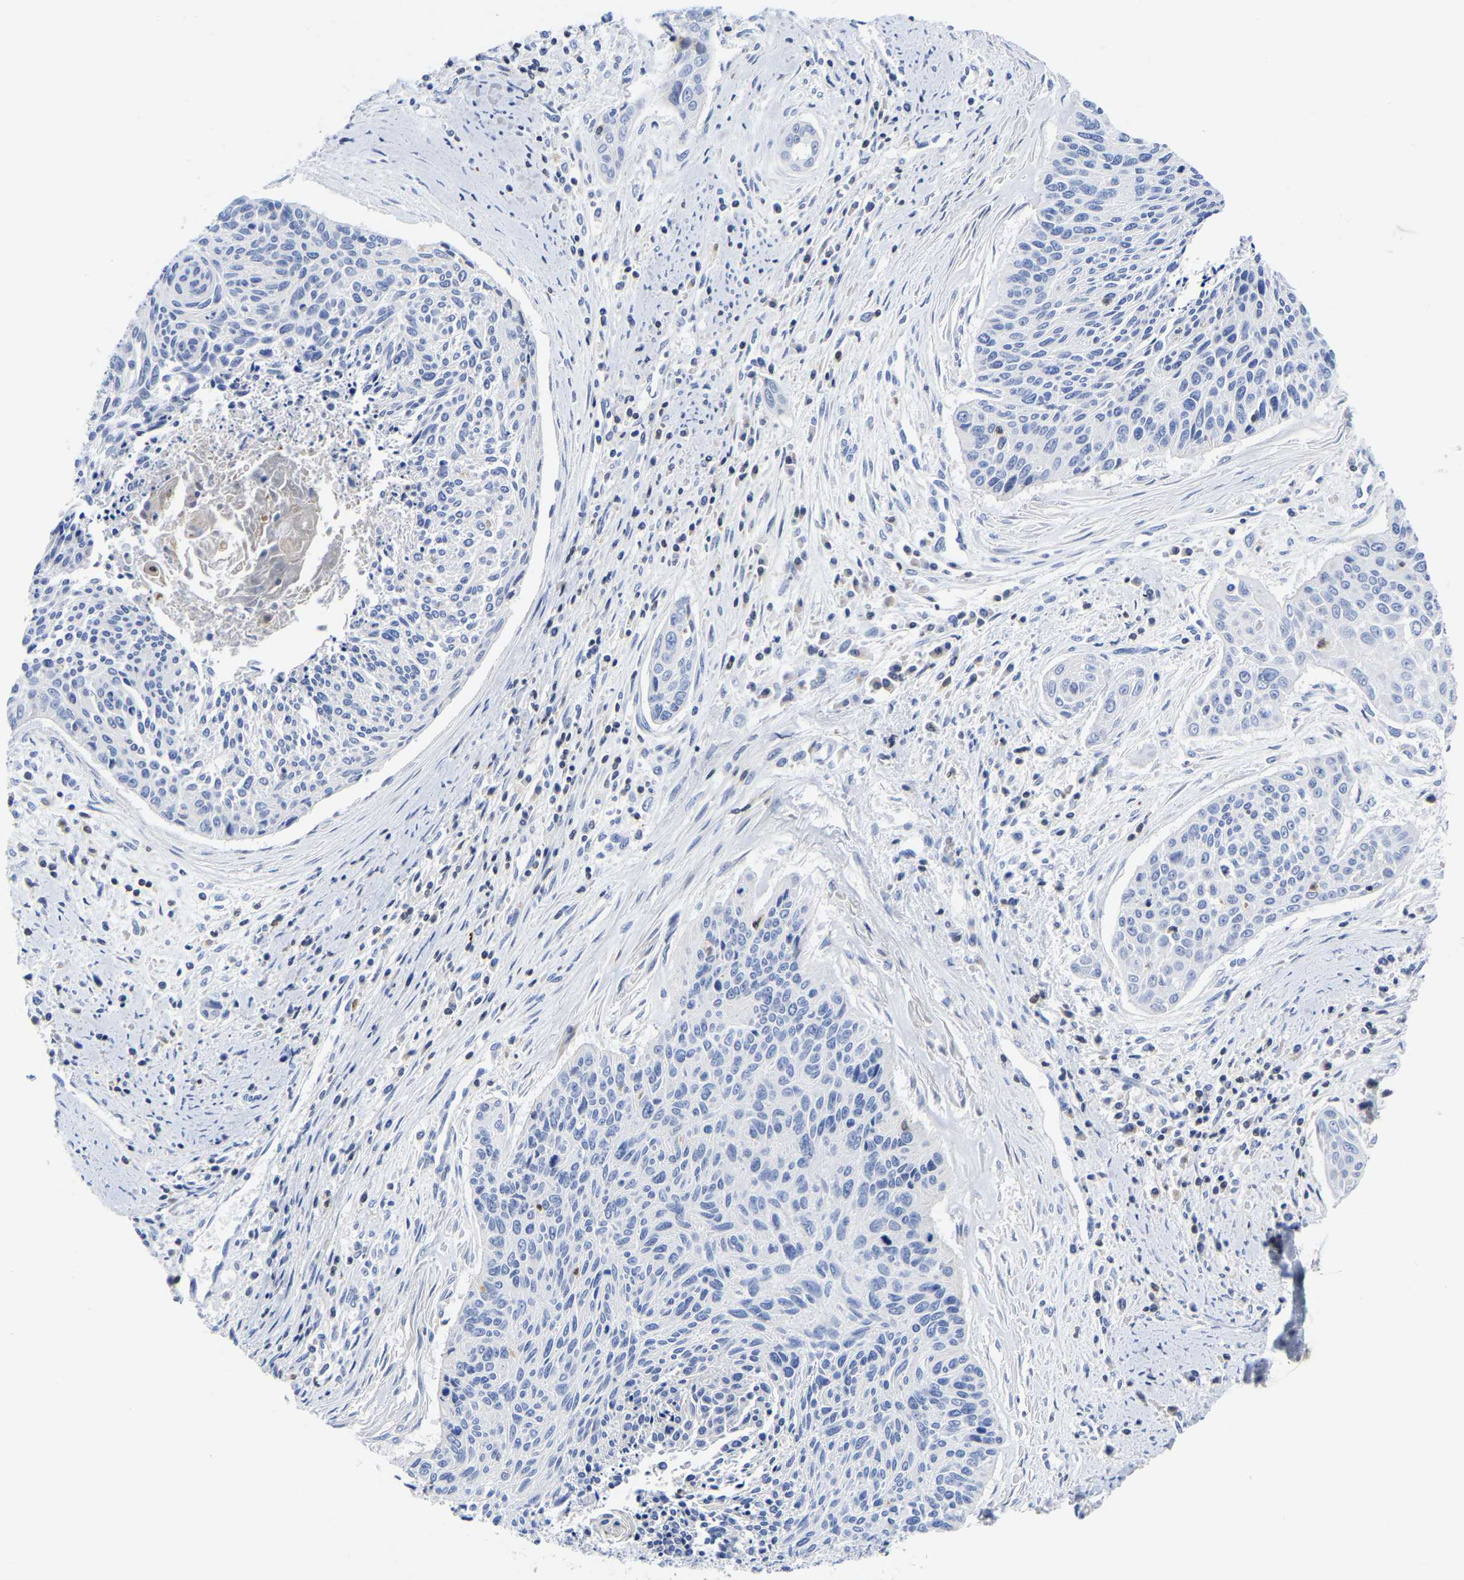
{"staining": {"intensity": "negative", "quantity": "none", "location": "none"}, "tissue": "cervical cancer", "cell_type": "Tumor cells", "image_type": "cancer", "snomed": [{"axis": "morphology", "description": "Squamous cell carcinoma, NOS"}, {"axis": "topography", "description": "Cervix"}], "caption": "Squamous cell carcinoma (cervical) was stained to show a protein in brown. There is no significant expression in tumor cells.", "gene": "PTPN7", "patient": {"sex": "female", "age": 55}}